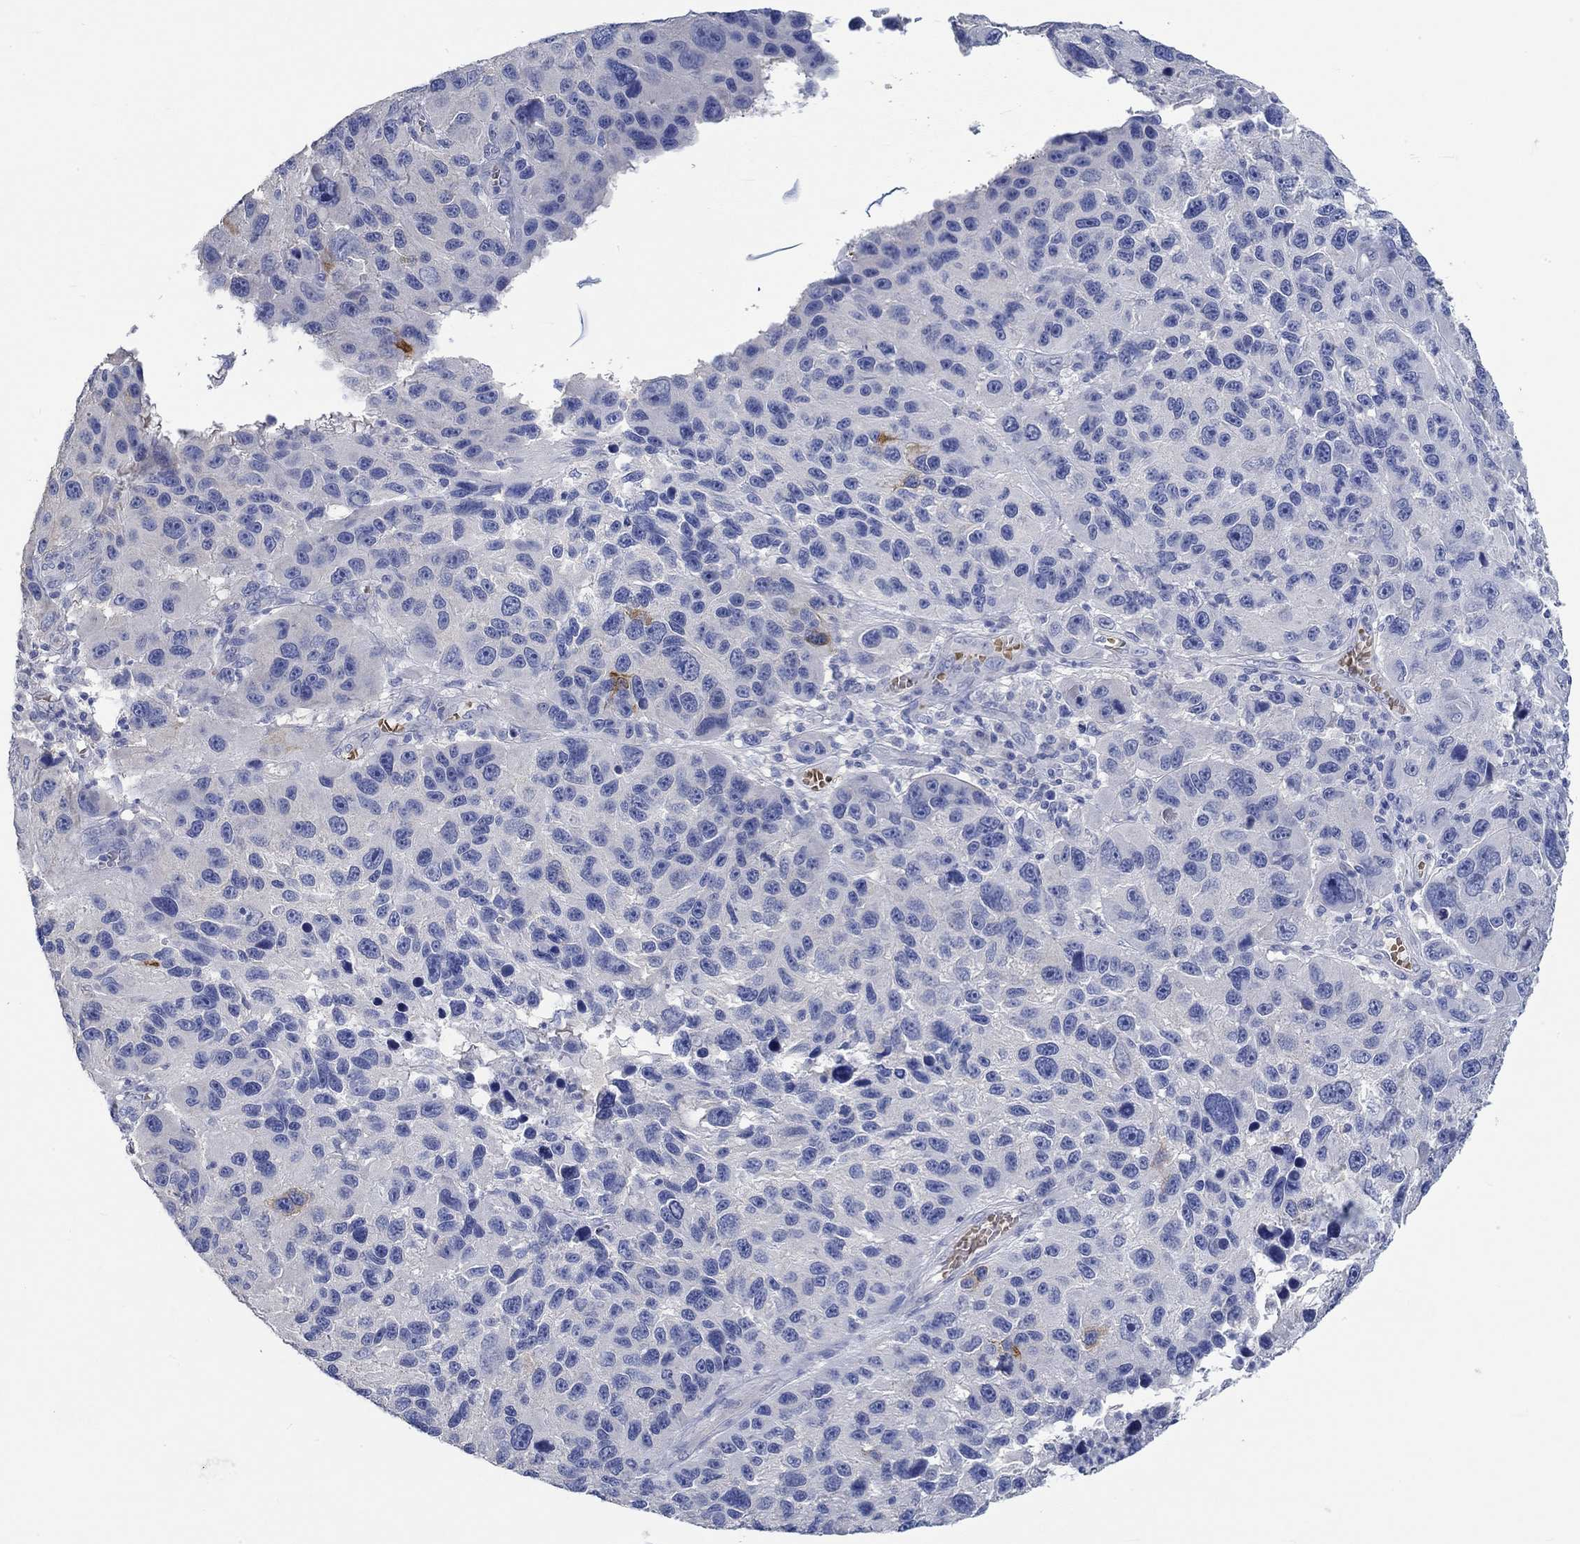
{"staining": {"intensity": "negative", "quantity": "none", "location": "none"}, "tissue": "melanoma", "cell_type": "Tumor cells", "image_type": "cancer", "snomed": [{"axis": "morphology", "description": "Malignant melanoma, NOS"}, {"axis": "topography", "description": "Skin"}], "caption": "Human melanoma stained for a protein using IHC displays no expression in tumor cells.", "gene": "KCNA1", "patient": {"sex": "male", "age": 53}}